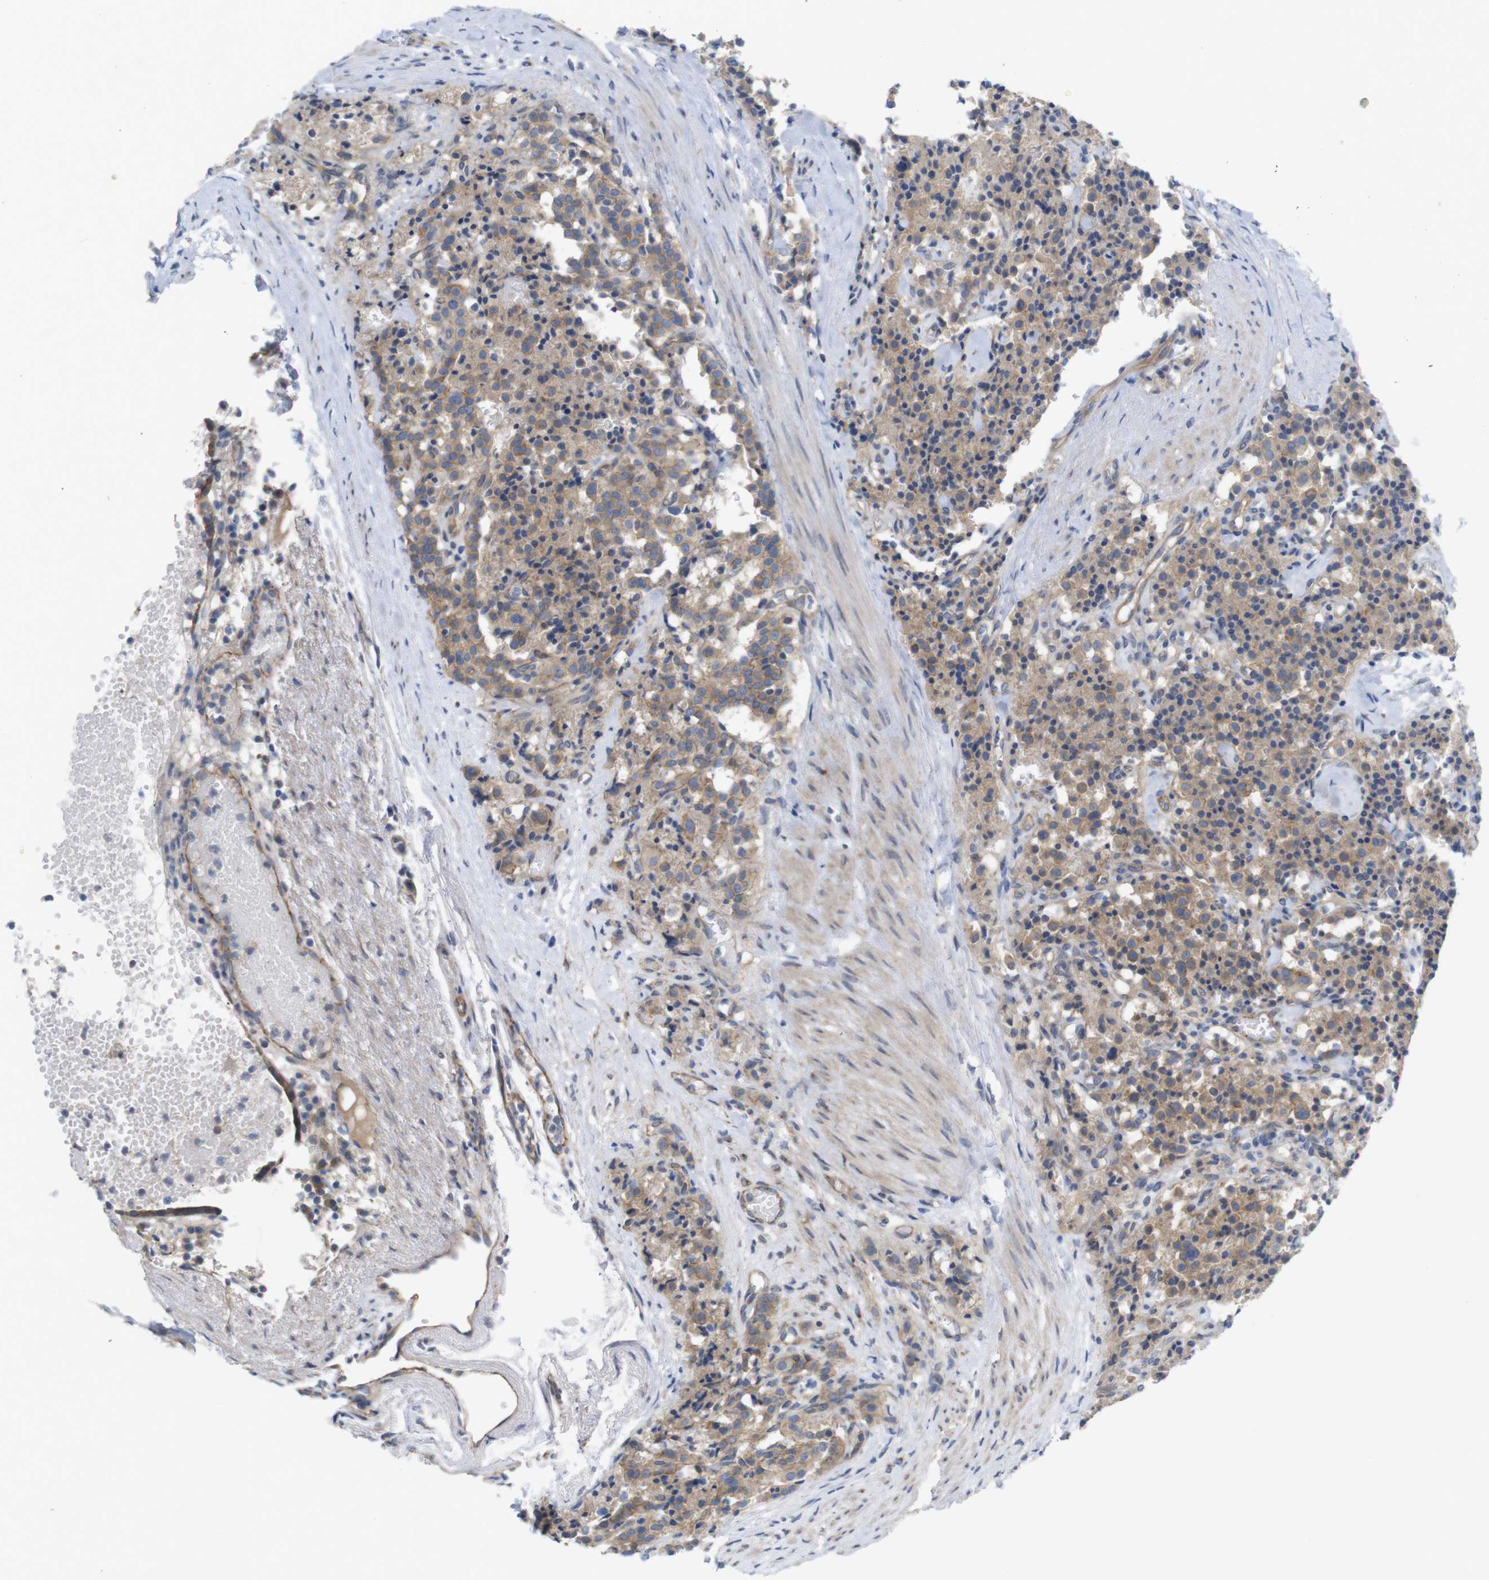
{"staining": {"intensity": "moderate", "quantity": ">75%", "location": "cytoplasmic/membranous"}, "tissue": "carcinoid", "cell_type": "Tumor cells", "image_type": "cancer", "snomed": [{"axis": "morphology", "description": "Carcinoid, malignant, NOS"}, {"axis": "topography", "description": "Lung"}], "caption": "Immunohistochemistry image of neoplastic tissue: carcinoid (malignant) stained using immunohistochemistry (IHC) displays medium levels of moderate protein expression localized specifically in the cytoplasmic/membranous of tumor cells, appearing as a cytoplasmic/membranous brown color.", "gene": "KIDINS220", "patient": {"sex": "male", "age": 30}}